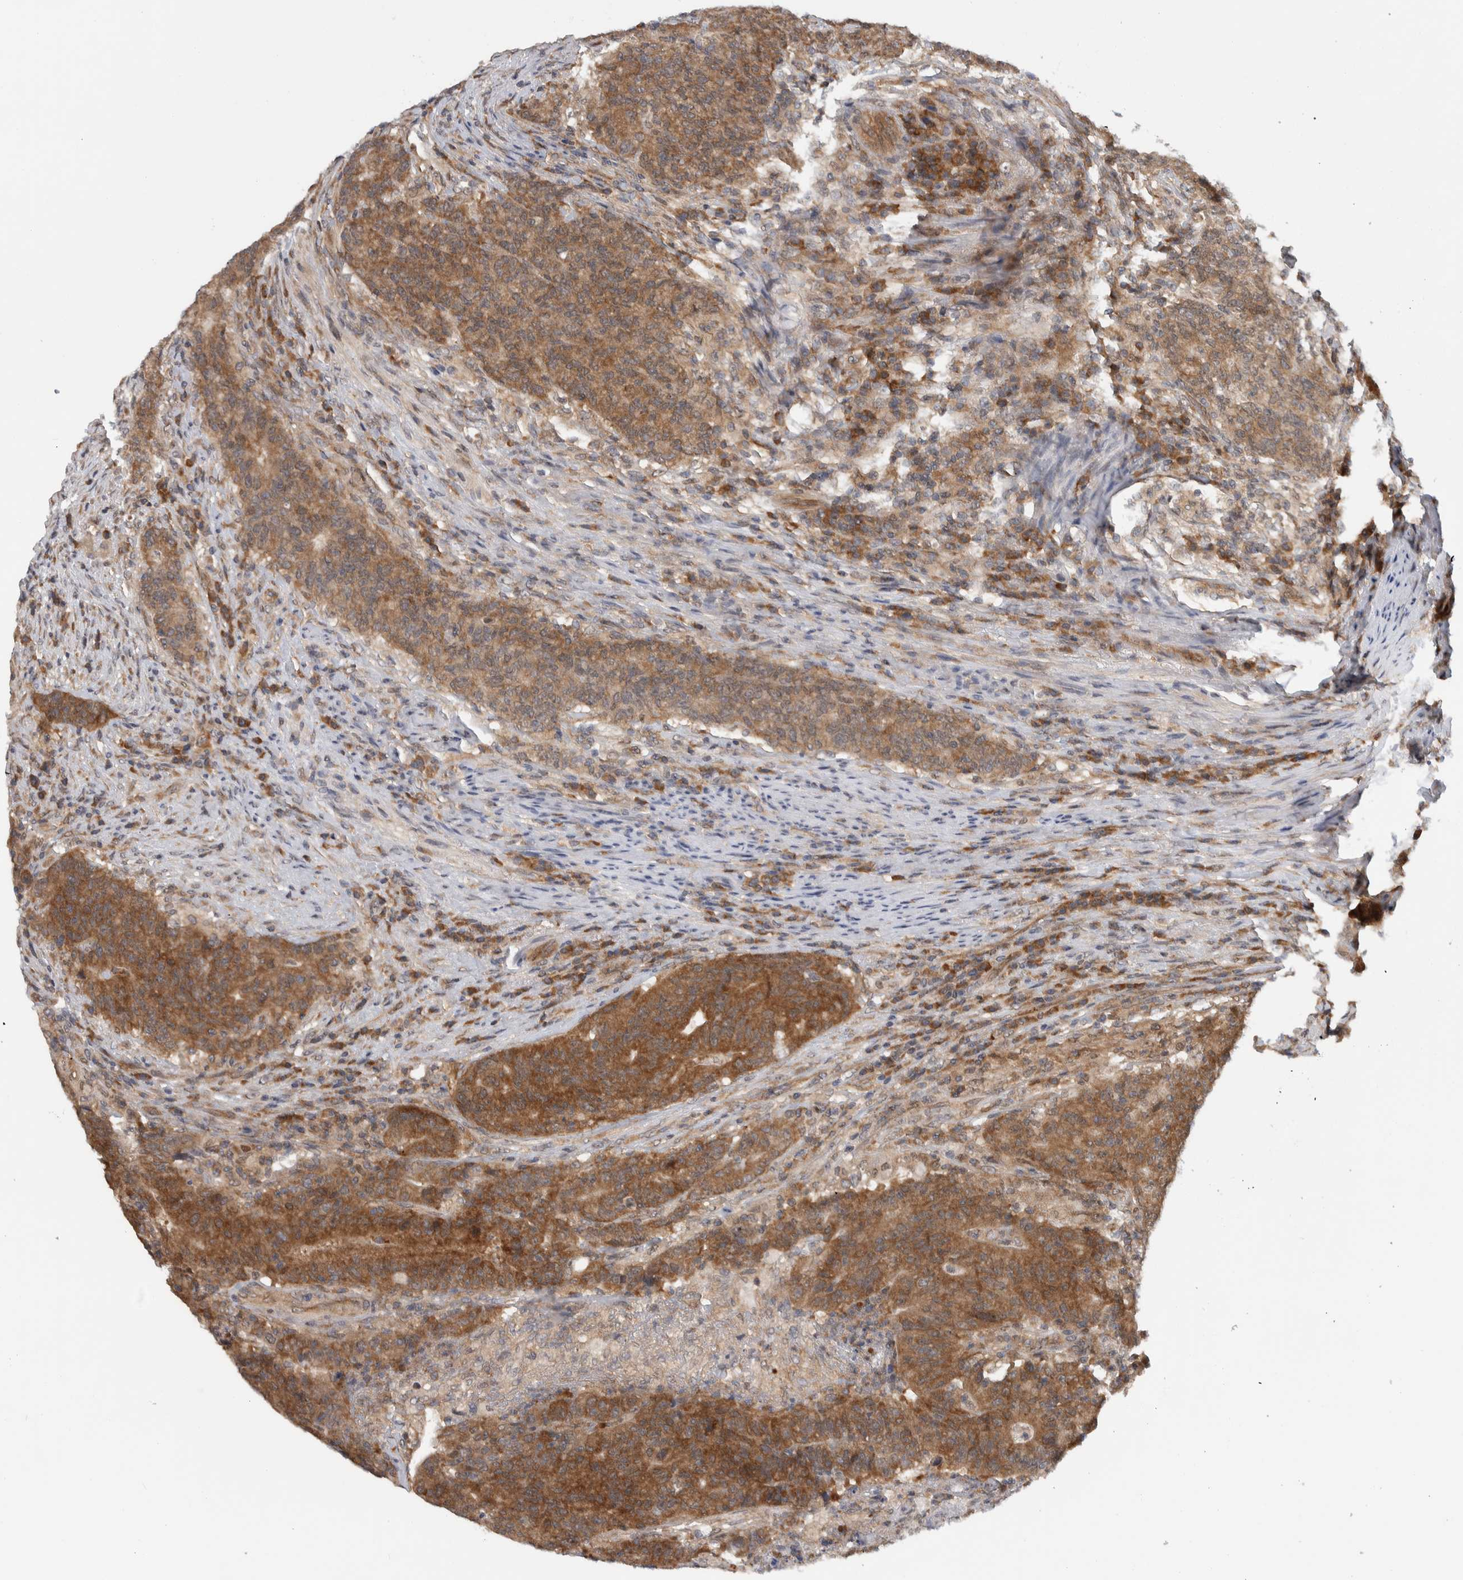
{"staining": {"intensity": "moderate", "quantity": ">75%", "location": "cytoplasmic/membranous"}, "tissue": "colorectal cancer", "cell_type": "Tumor cells", "image_type": "cancer", "snomed": [{"axis": "morphology", "description": "Normal tissue, NOS"}, {"axis": "morphology", "description": "Adenocarcinoma, NOS"}, {"axis": "topography", "description": "Colon"}], "caption": "IHC of adenocarcinoma (colorectal) demonstrates medium levels of moderate cytoplasmic/membranous staining in approximately >75% of tumor cells.", "gene": "CCDC43", "patient": {"sex": "female", "age": 75}}